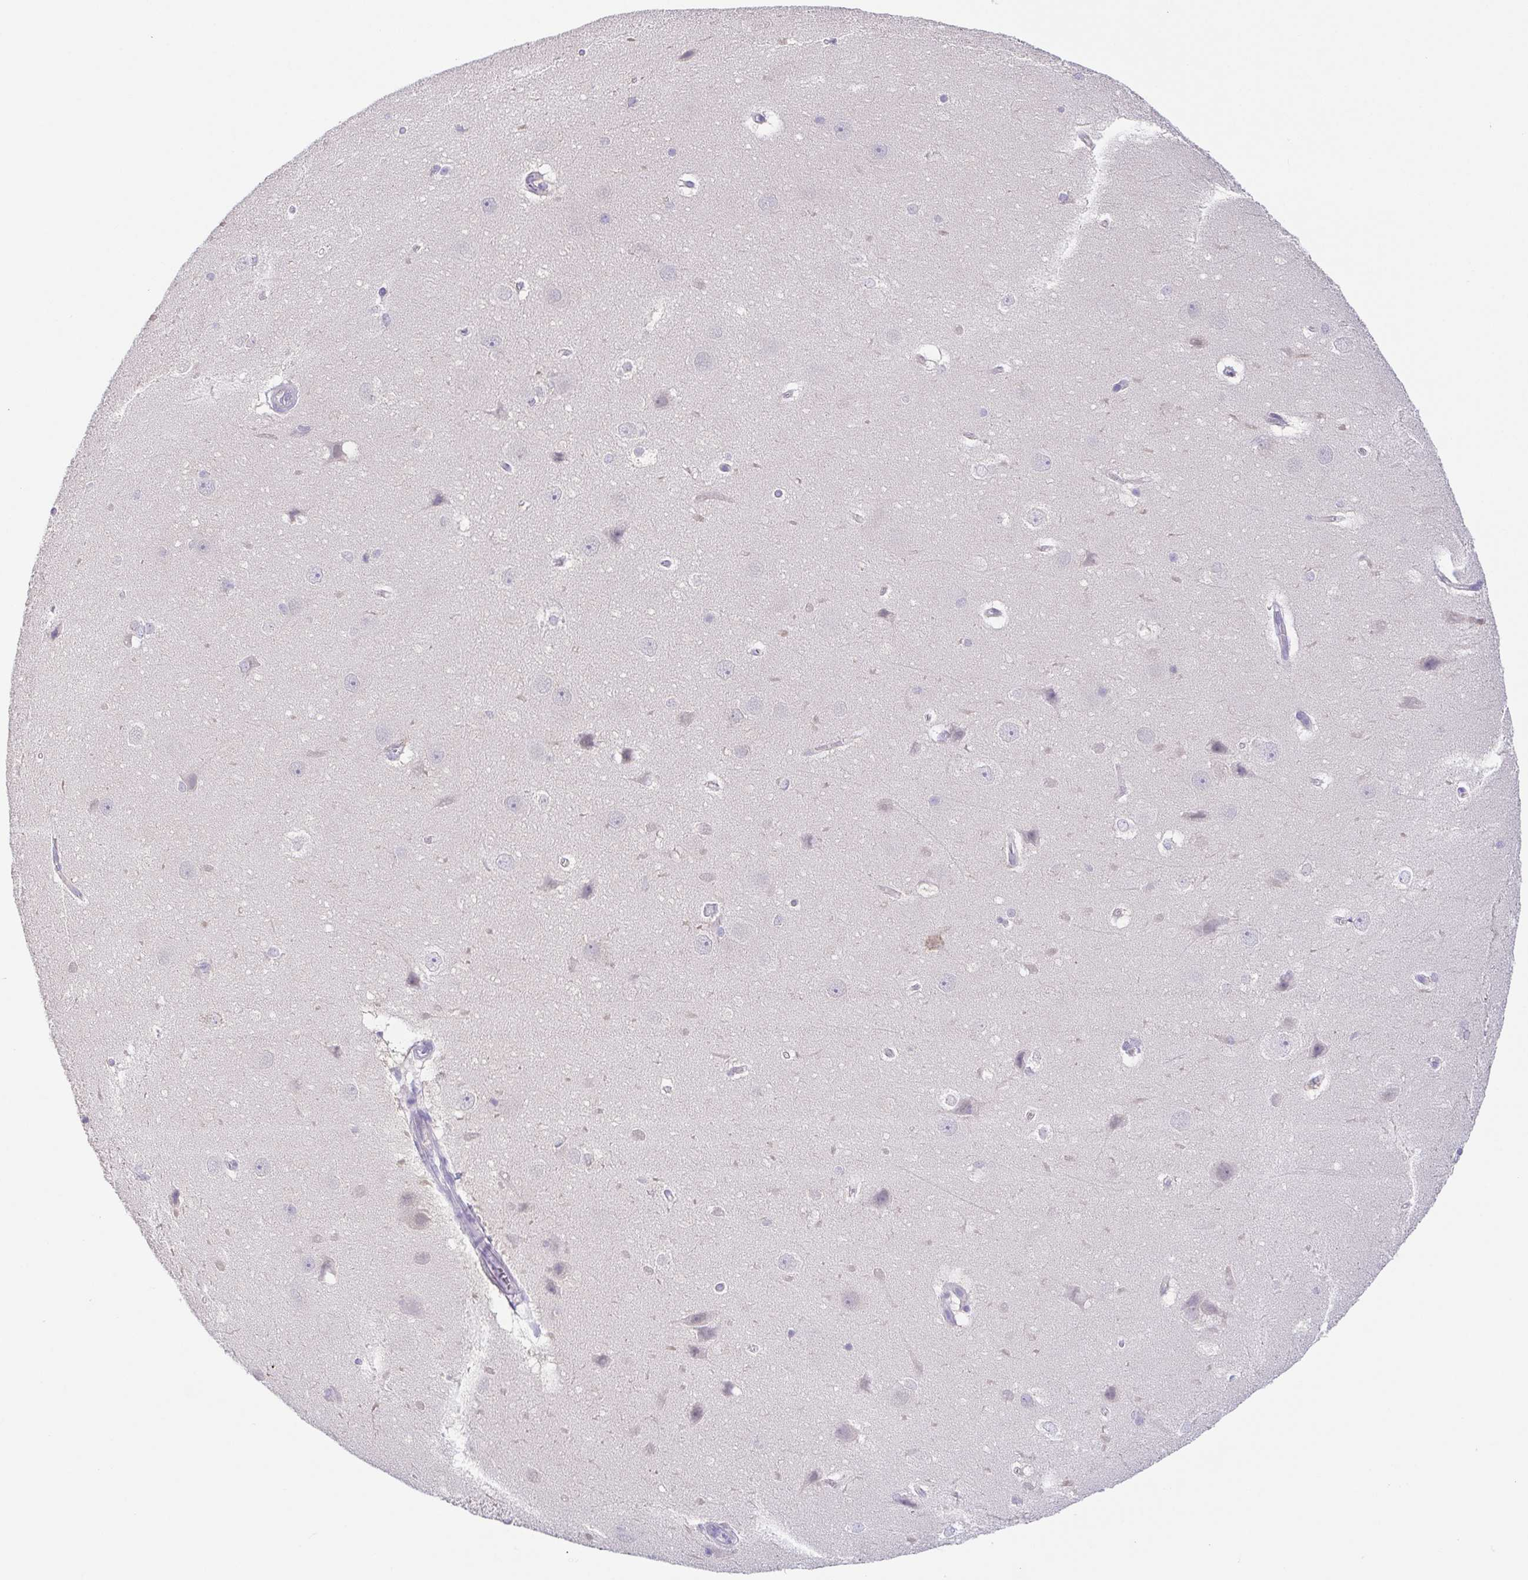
{"staining": {"intensity": "negative", "quantity": "none", "location": "none"}, "tissue": "hippocampus", "cell_type": "Glial cells", "image_type": "normal", "snomed": [{"axis": "morphology", "description": "Normal tissue, NOS"}, {"axis": "topography", "description": "Cerebral cortex"}, {"axis": "topography", "description": "Hippocampus"}], "caption": "A micrograph of hippocampus stained for a protein displays no brown staining in glial cells. (DAB IHC with hematoxylin counter stain).", "gene": "KRTDAP", "patient": {"sex": "female", "age": 19}}